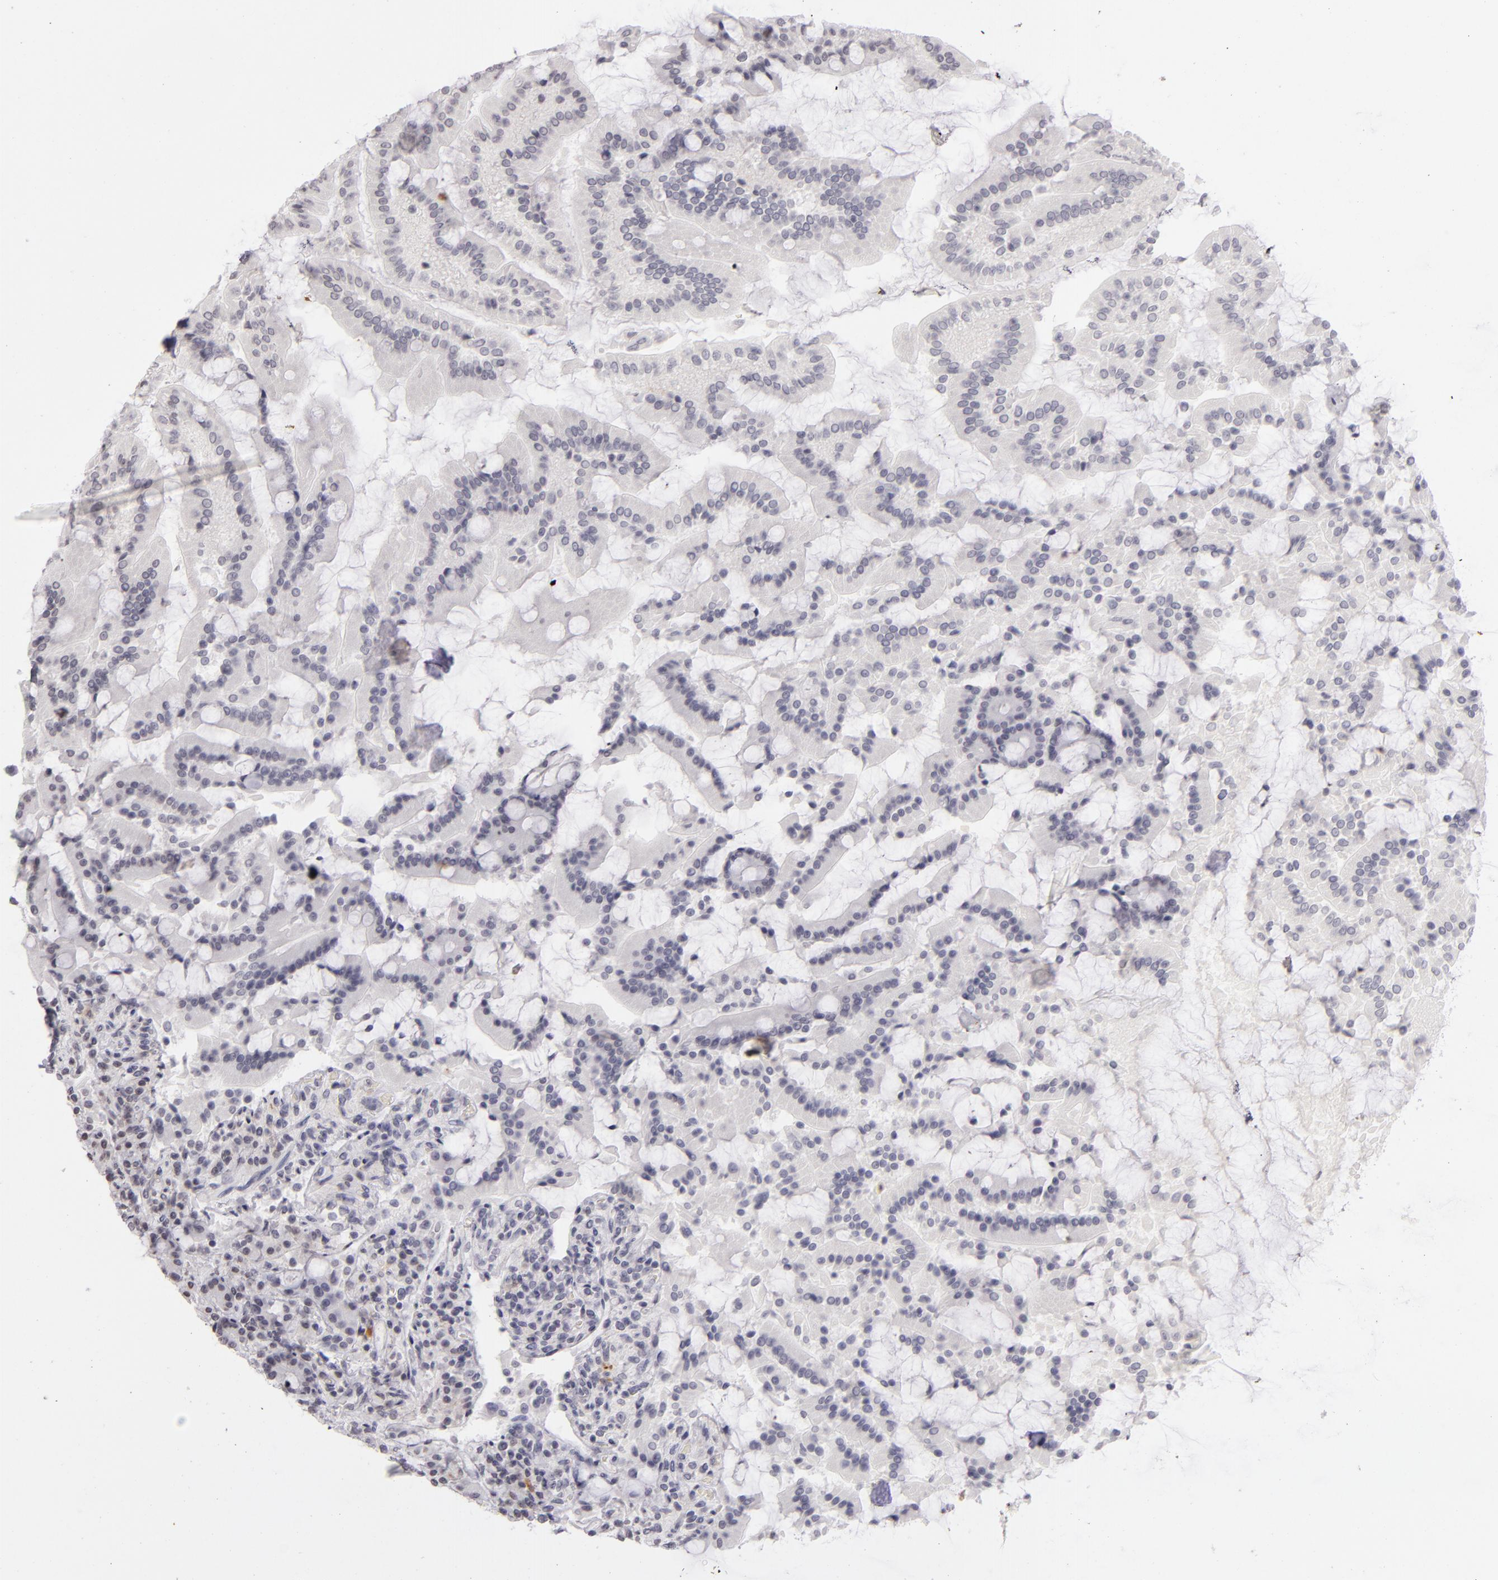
{"staining": {"intensity": "negative", "quantity": "none", "location": "none"}, "tissue": "duodenum", "cell_type": "Glandular cells", "image_type": "normal", "snomed": [{"axis": "morphology", "description": "Normal tissue, NOS"}, {"axis": "topography", "description": "Duodenum"}], "caption": "The histopathology image shows no staining of glandular cells in unremarkable duodenum. Brightfield microscopy of immunohistochemistry (IHC) stained with DAB (3,3'-diaminobenzidine) (brown) and hematoxylin (blue), captured at high magnification.", "gene": "CD40", "patient": {"sex": "female", "age": 64}}